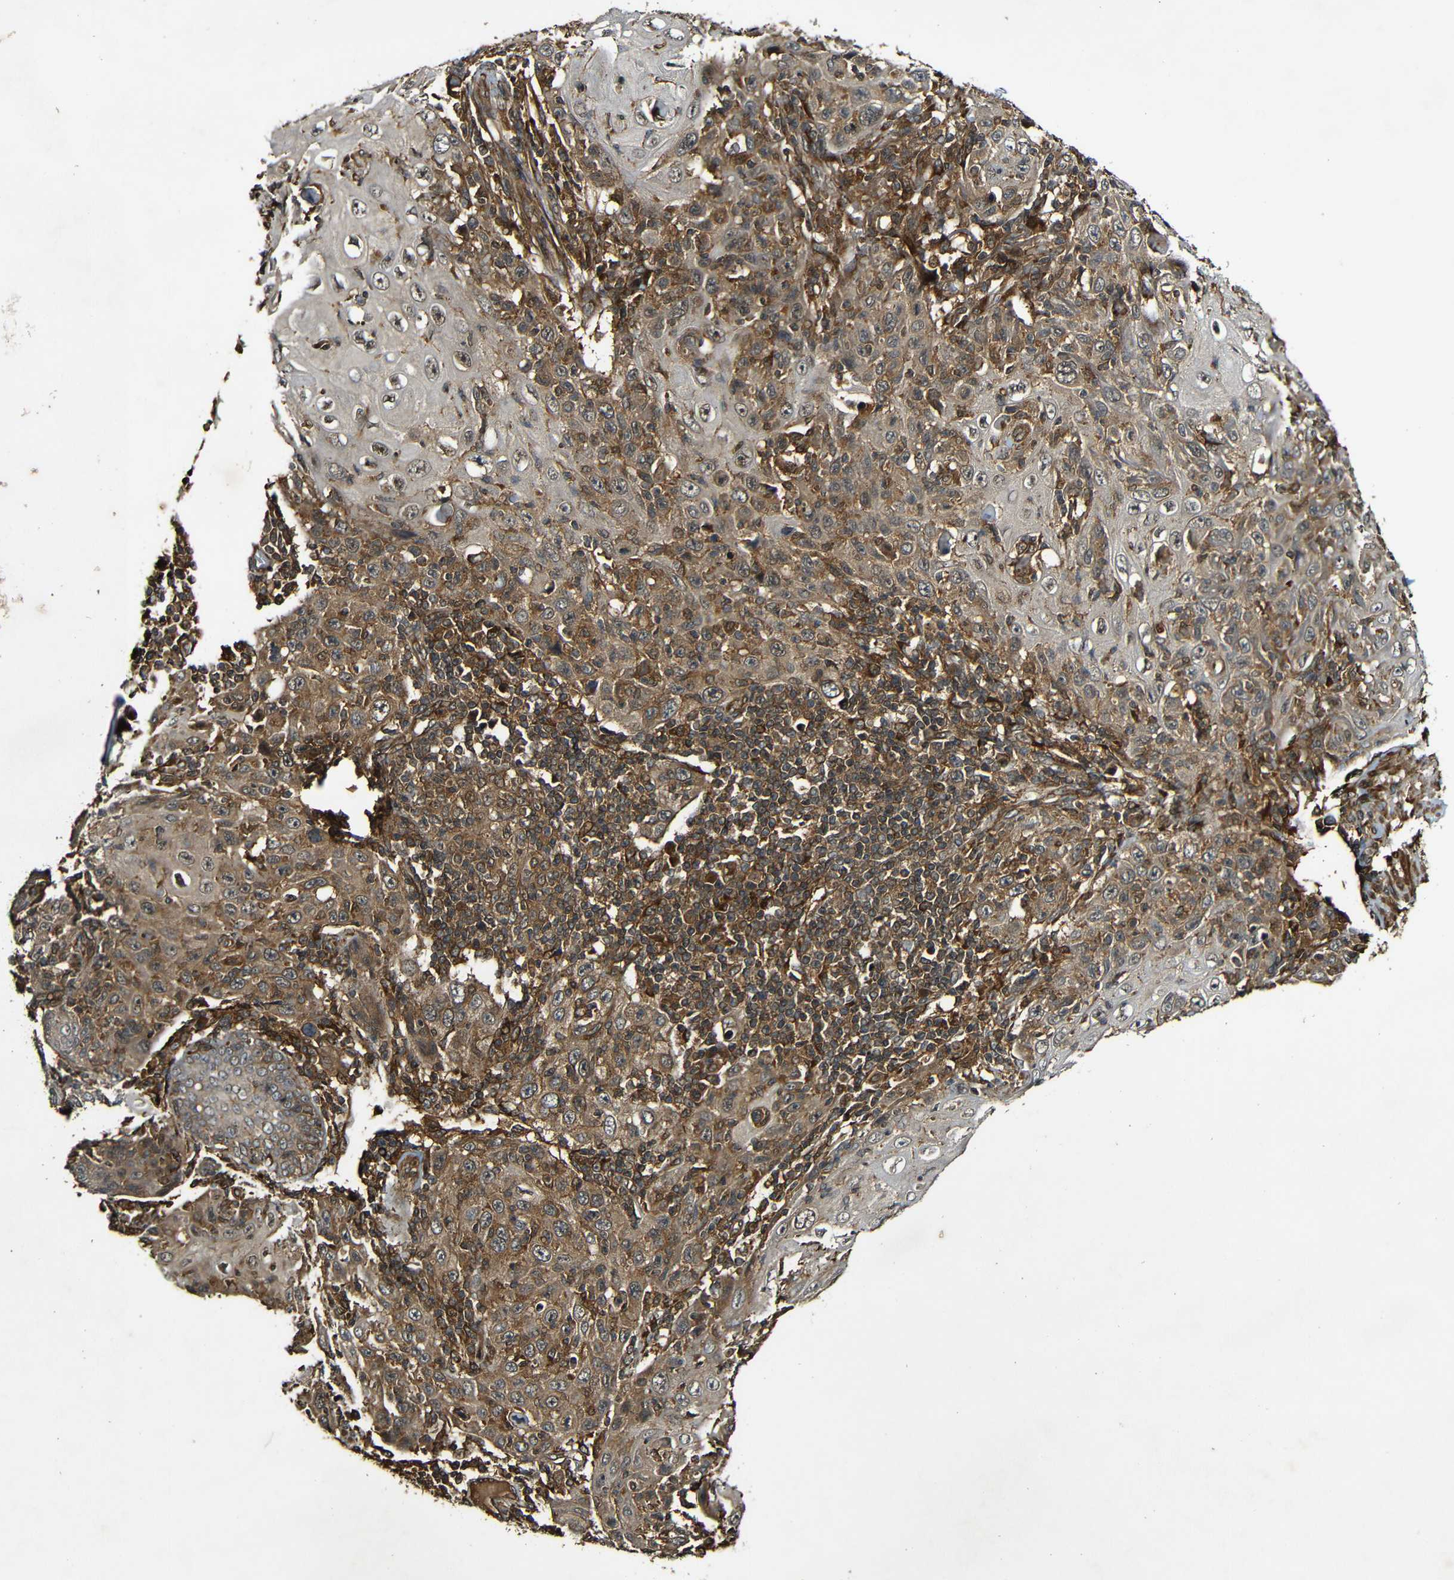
{"staining": {"intensity": "moderate", "quantity": ">75%", "location": "cytoplasmic/membranous"}, "tissue": "skin cancer", "cell_type": "Tumor cells", "image_type": "cancer", "snomed": [{"axis": "morphology", "description": "Squamous cell carcinoma, NOS"}, {"axis": "topography", "description": "Skin"}], "caption": "A brown stain shows moderate cytoplasmic/membranous staining of a protein in skin cancer tumor cells.", "gene": "CASP8", "patient": {"sex": "female", "age": 88}}